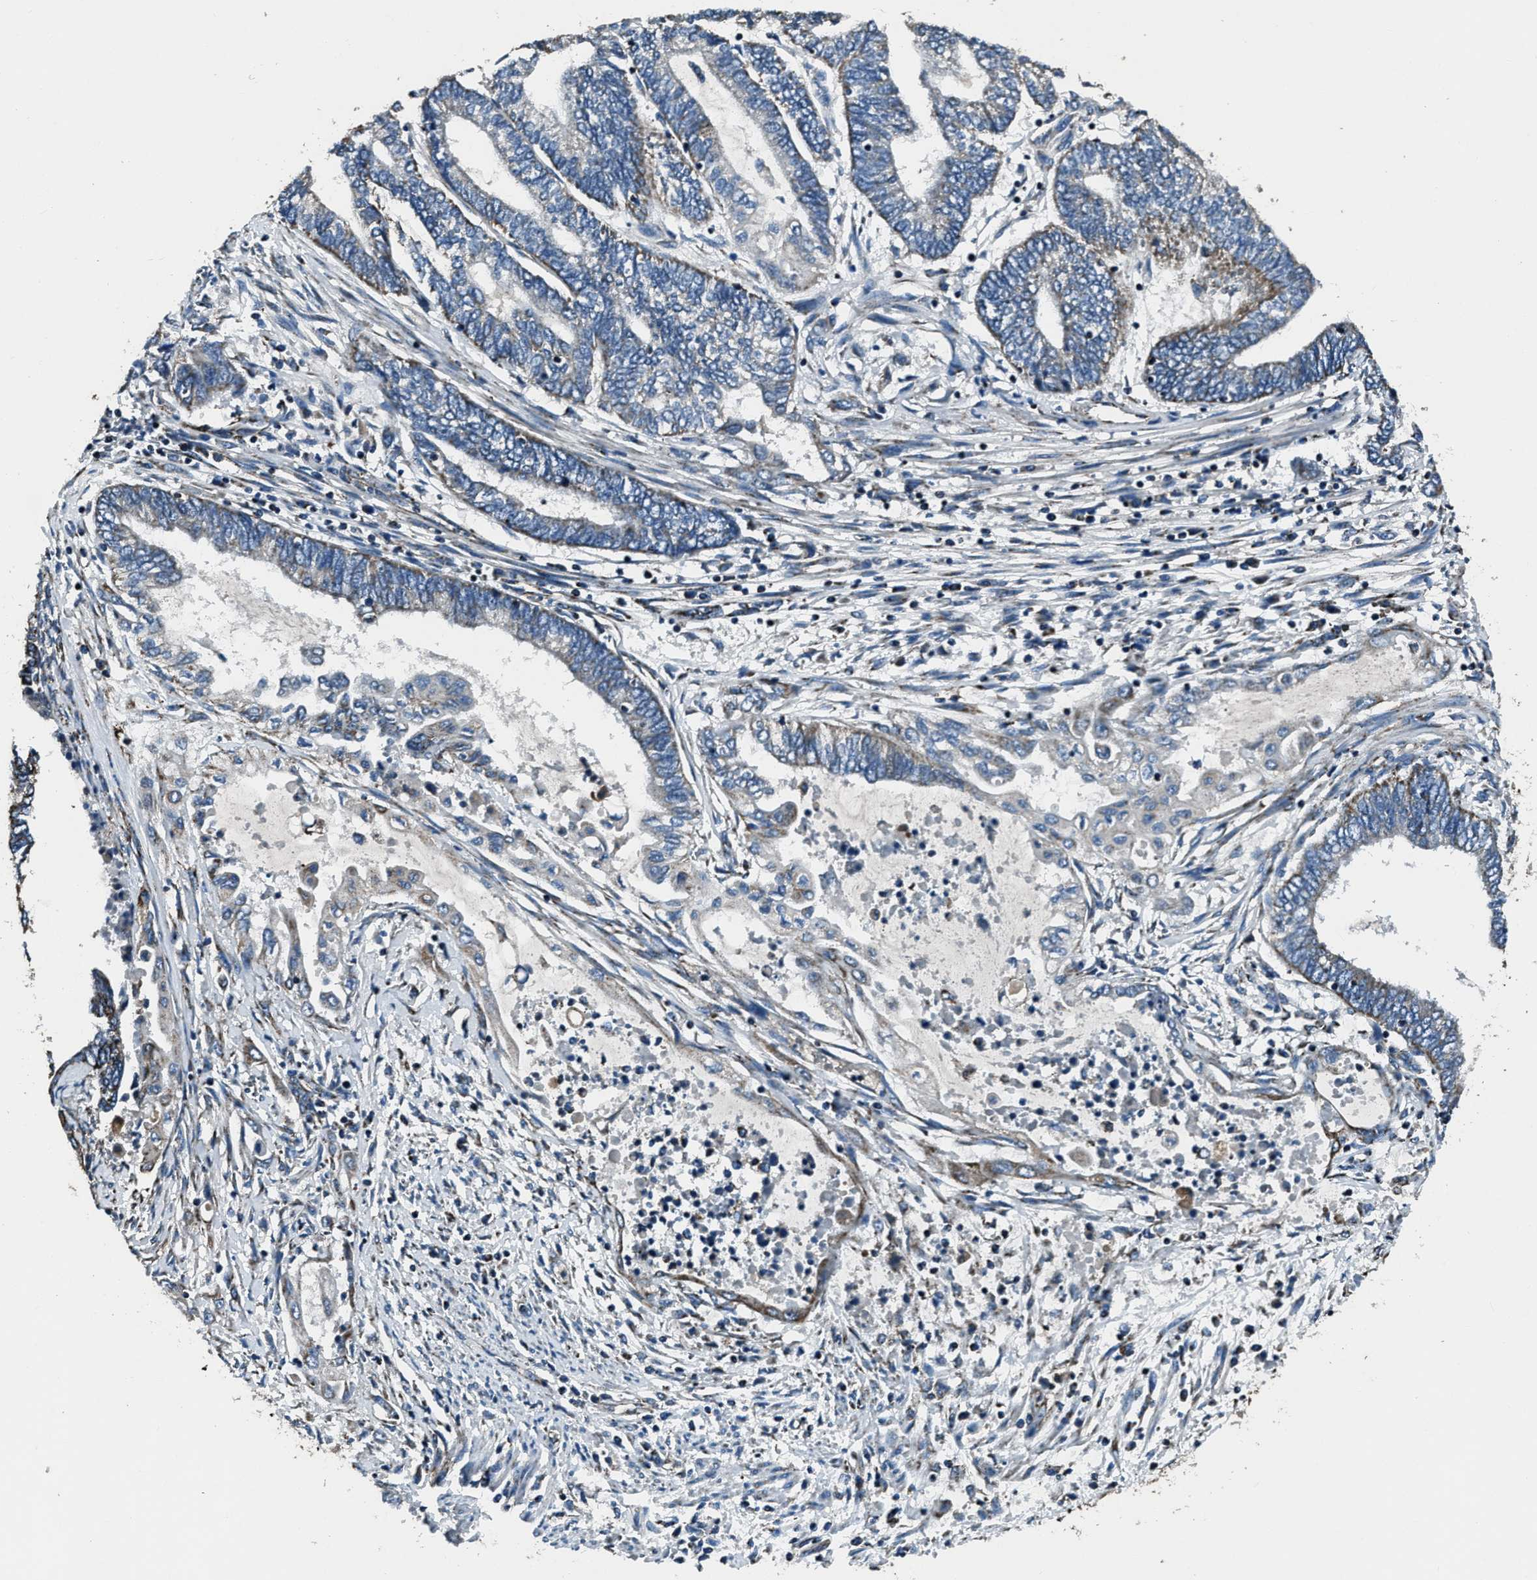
{"staining": {"intensity": "weak", "quantity": "<25%", "location": "cytoplasmic/membranous"}, "tissue": "endometrial cancer", "cell_type": "Tumor cells", "image_type": "cancer", "snomed": [{"axis": "morphology", "description": "Adenocarcinoma, NOS"}, {"axis": "topography", "description": "Uterus"}, {"axis": "topography", "description": "Endometrium"}], "caption": "A histopathology image of endometrial cancer (adenocarcinoma) stained for a protein shows no brown staining in tumor cells. (Brightfield microscopy of DAB immunohistochemistry at high magnification).", "gene": "OGDH", "patient": {"sex": "female", "age": 70}}